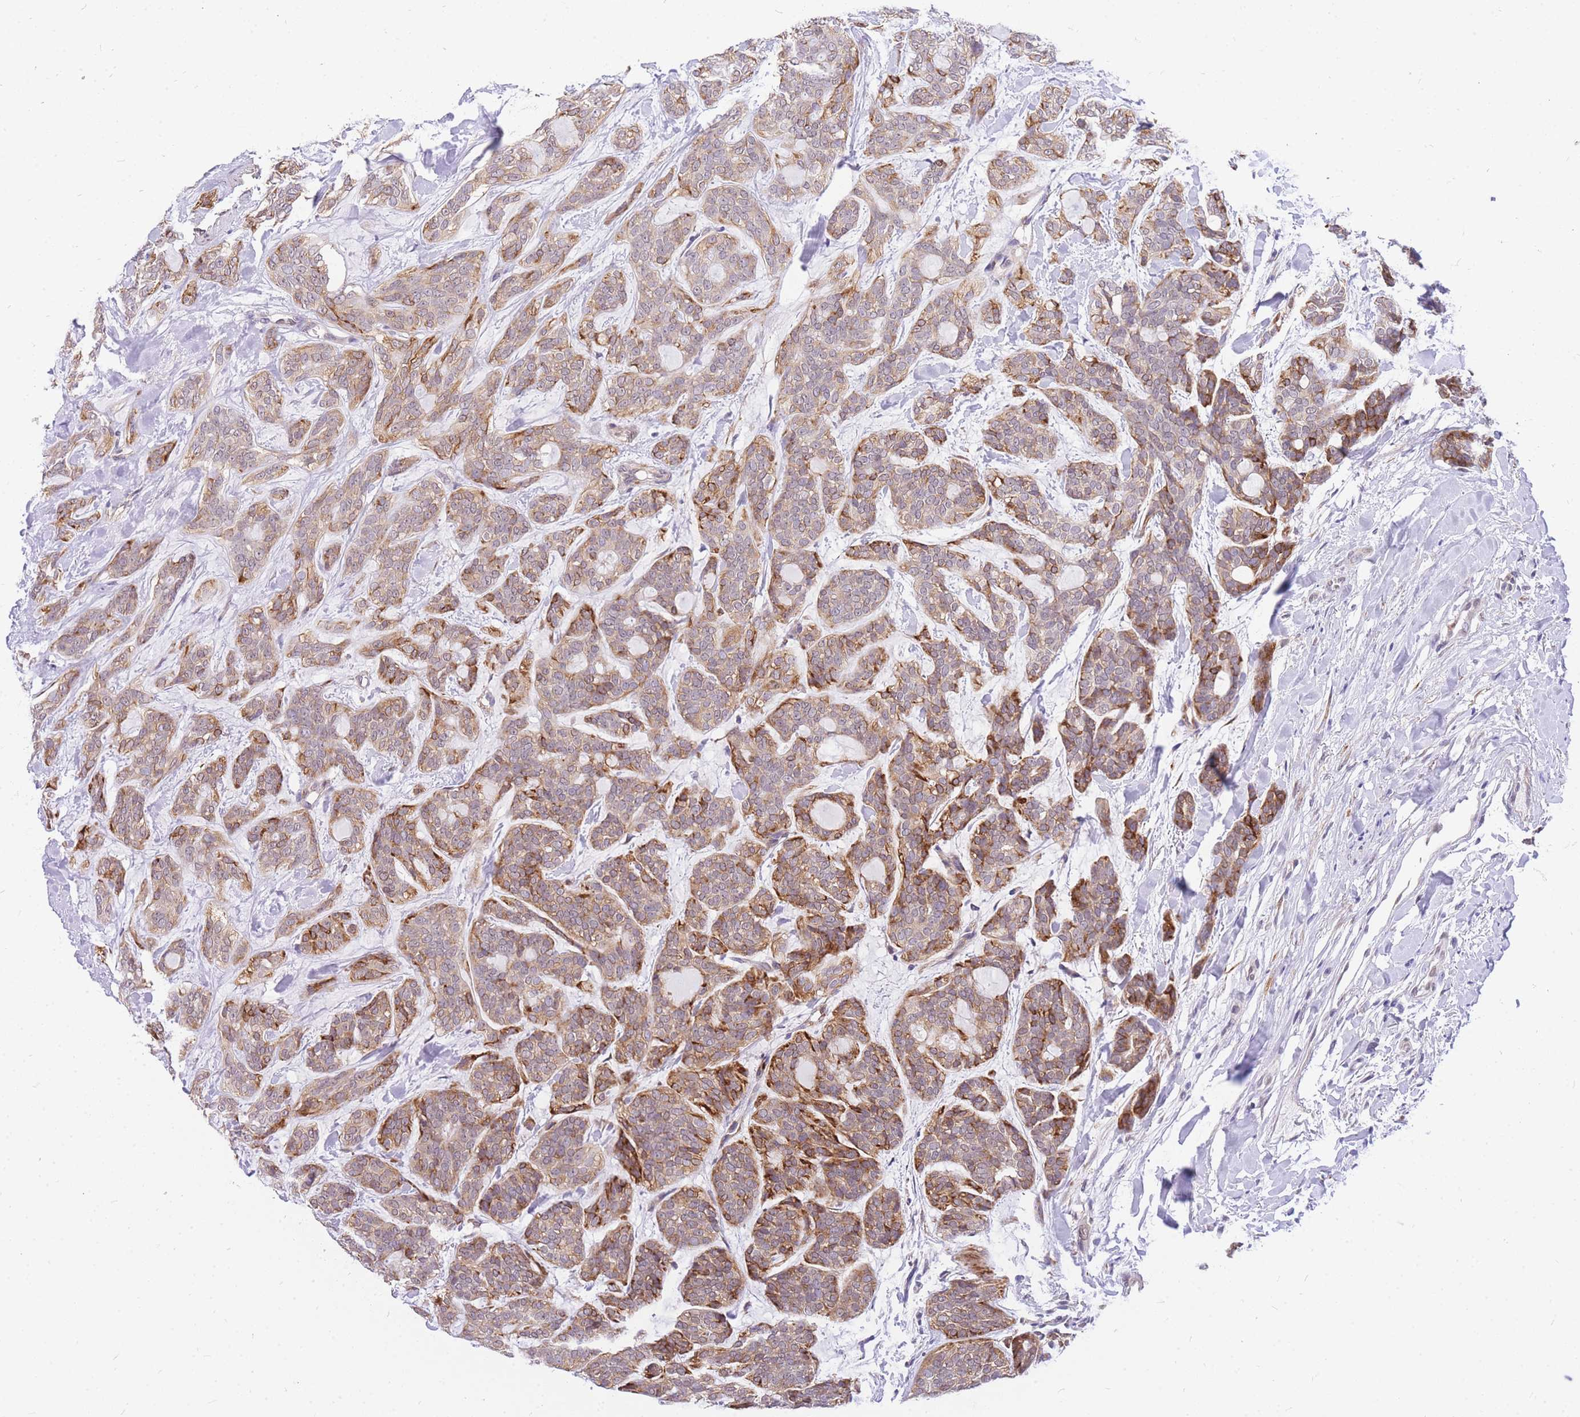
{"staining": {"intensity": "moderate", "quantity": "25%-75%", "location": "cytoplasmic/membranous"}, "tissue": "head and neck cancer", "cell_type": "Tumor cells", "image_type": "cancer", "snomed": [{"axis": "morphology", "description": "Adenocarcinoma, NOS"}, {"axis": "topography", "description": "Head-Neck"}], "caption": "Head and neck cancer (adenocarcinoma) stained with DAB (3,3'-diaminobenzidine) IHC displays medium levels of moderate cytoplasmic/membranous staining in about 25%-75% of tumor cells.", "gene": "S100PBP", "patient": {"sex": "male", "age": 66}}